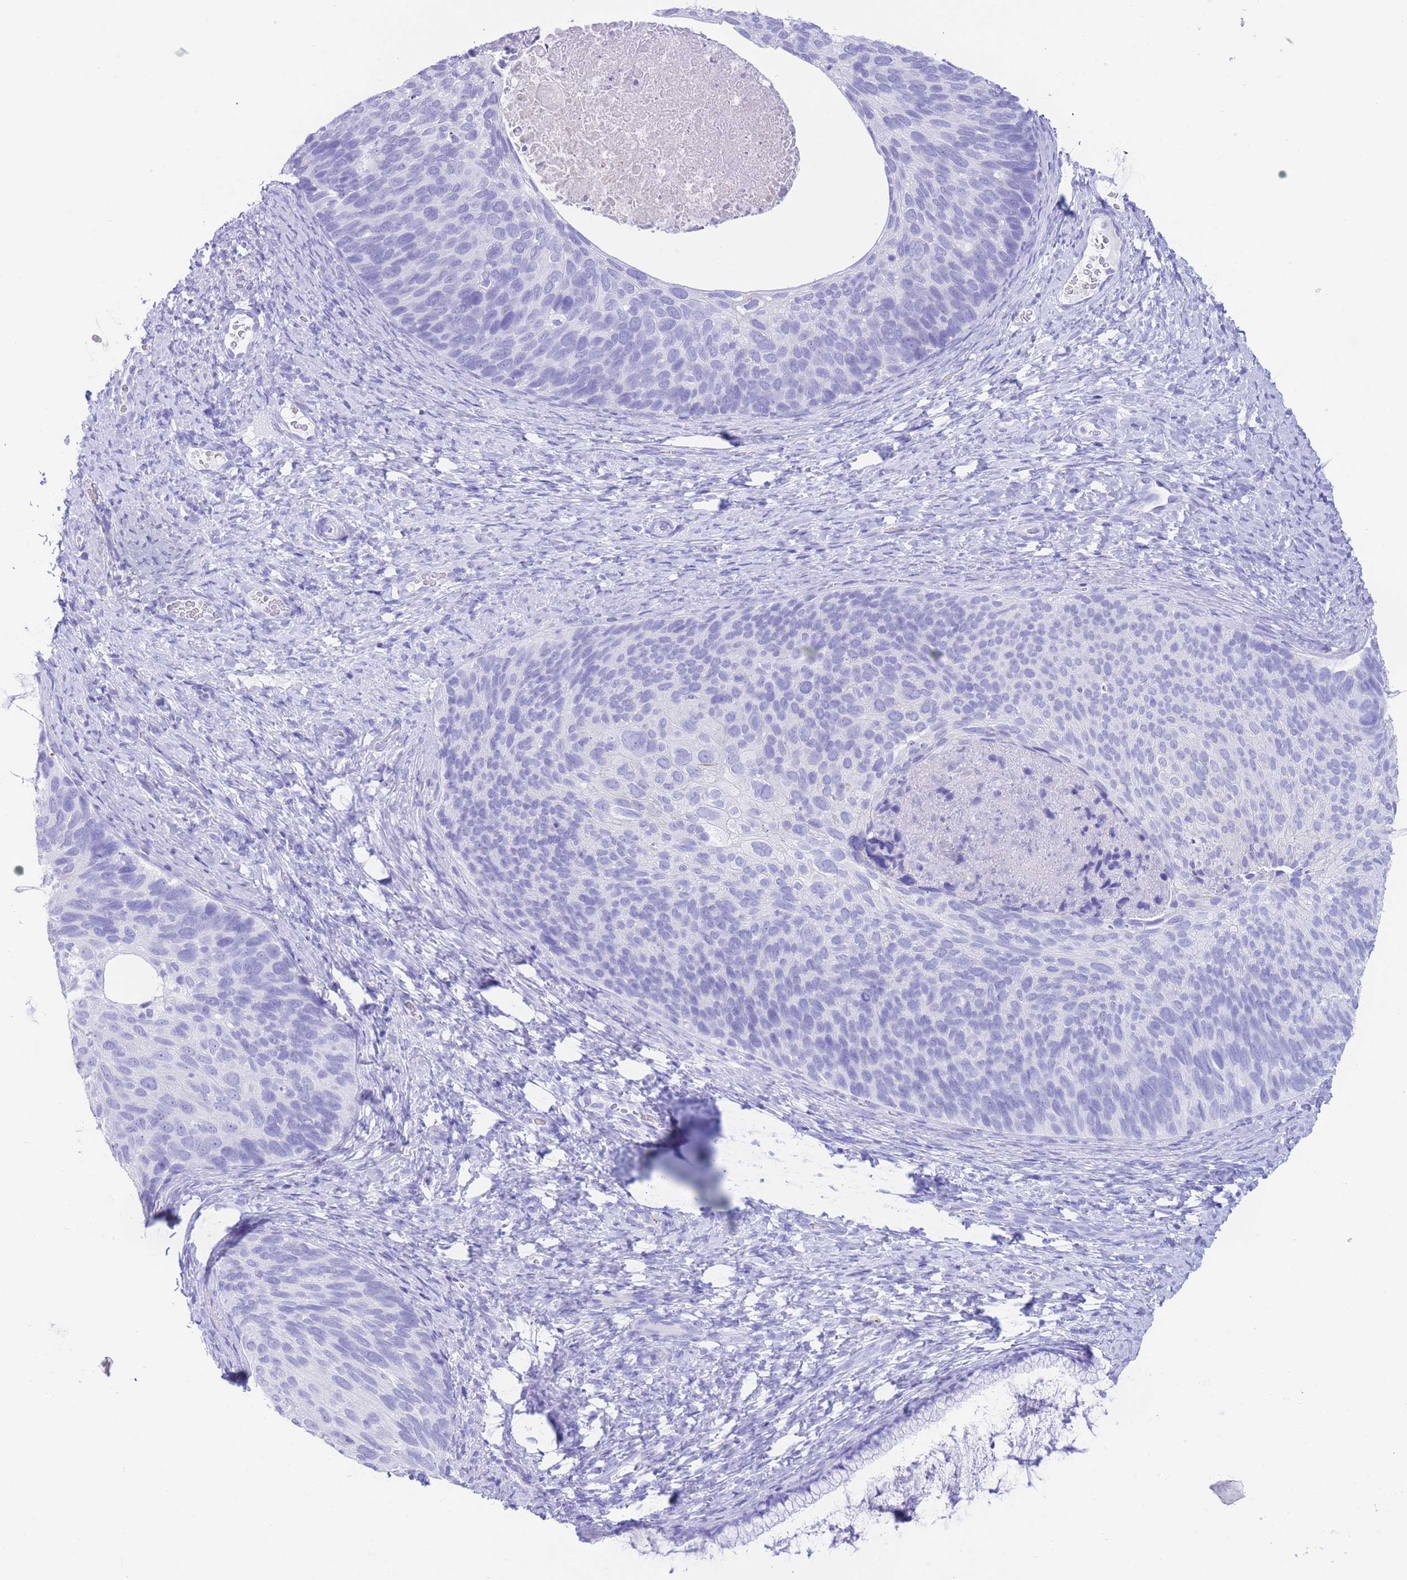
{"staining": {"intensity": "negative", "quantity": "none", "location": "none"}, "tissue": "cervical cancer", "cell_type": "Tumor cells", "image_type": "cancer", "snomed": [{"axis": "morphology", "description": "Squamous cell carcinoma, NOS"}, {"axis": "topography", "description": "Cervix"}], "caption": "High power microscopy micrograph of an immunohistochemistry (IHC) image of cervical cancer (squamous cell carcinoma), revealing no significant staining in tumor cells.", "gene": "SLCO1B3", "patient": {"sex": "female", "age": 80}}